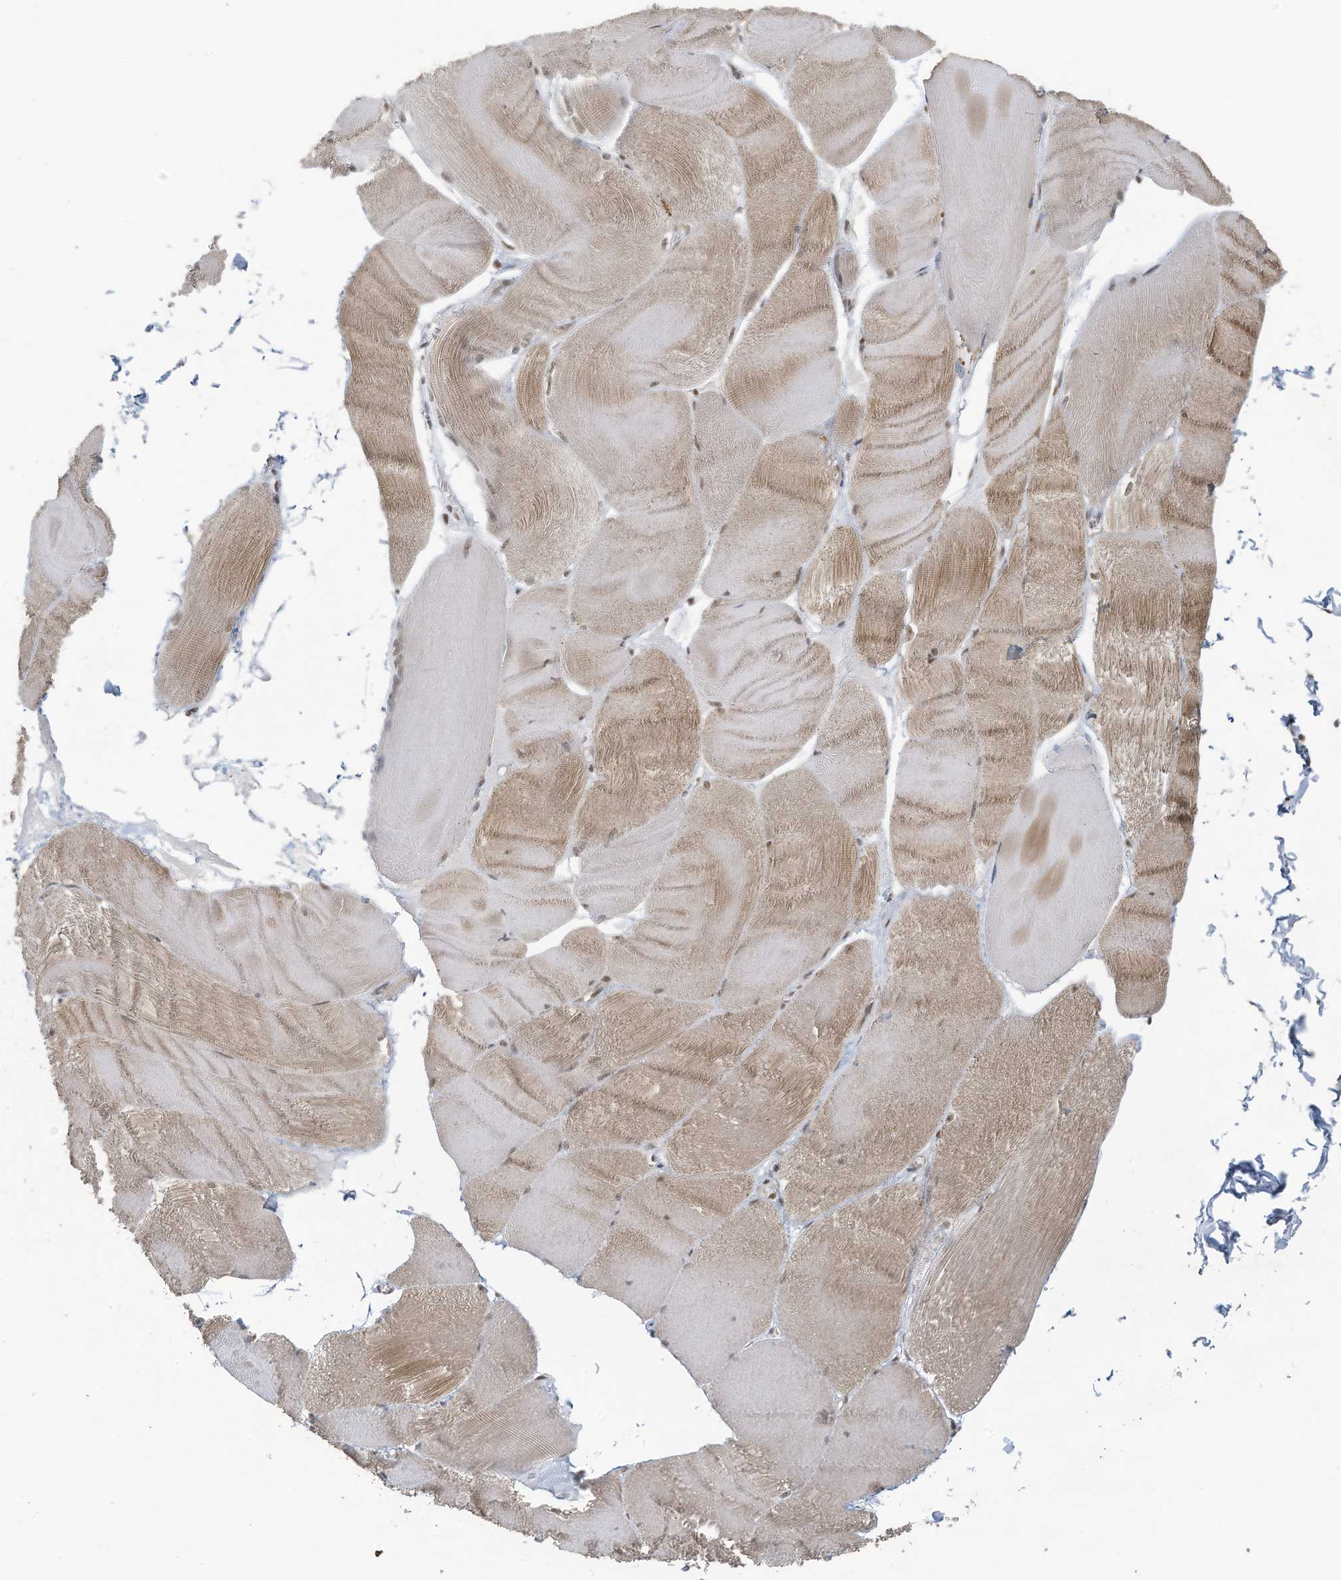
{"staining": {"intensity": "moderate", "quantity": "25%-75%", "location": "cytoplasmic/membranous,nuclear"}, "tissue": "skeletal muscle", "cell_type": "Myocytes", "image_type": "normal", "snomed": [{"axis": "morphology", "description": "Normal tissue, NOS"}, {"axis": "morphology", "description": "Basal cell carcinoma"}, {"axis": "topography", "description": "Skeletal muscle"}], "caption": "Myocytes exhibit moderate cytoplasmic/membranous,nuclear expression in approximately 25%-75% of cells in benign skeletal muscle. The protein of interest is stained brown, and the nuclei are stained in blue (DAB (3,3'-diaminobenzidine) IHC with brightfield microscopy, high magnification).", "gene": "DBR1", "patient": {"sex": "female", "age": 64}}